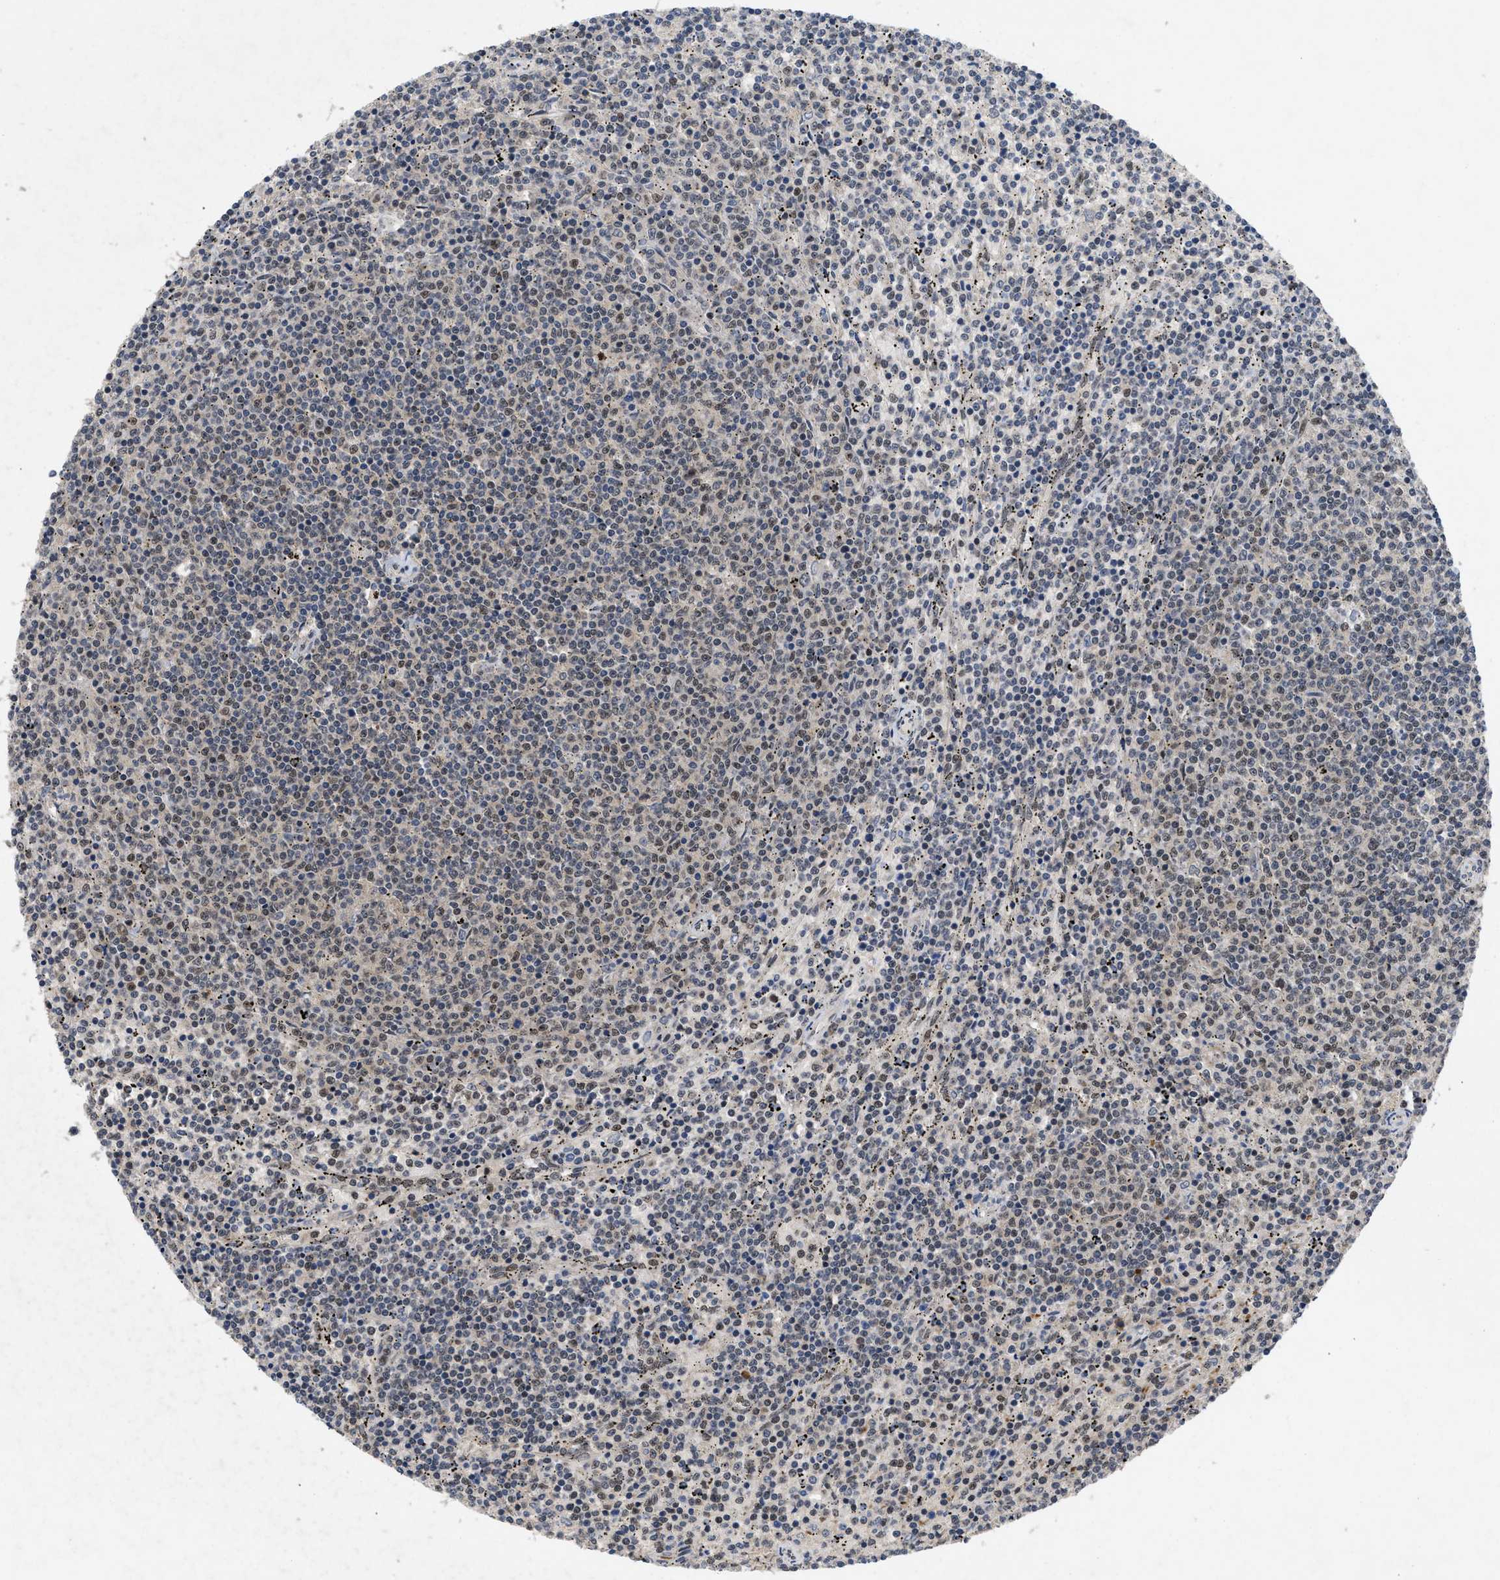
{"staining": {"intensity": "weak", "quantity": "<25%", "location": "nuclear"}, "tissue": "lymphoma", "cell_type": "Tumor cells", "image_type": "cancer", "snomed": [{"axis": "morphology", "description": "Malignant lymphoma, non-Hodgkin's type, Low grade"}, {"axis": "topography", "description": "Spleen"}], "caption": "Tumor cells show no significant protein positivity in malignant lymphoma, non-Hodgkin's type (low-grade).", "gene": "ZNF346", "patient": {"sex": "female", "age": 50}}